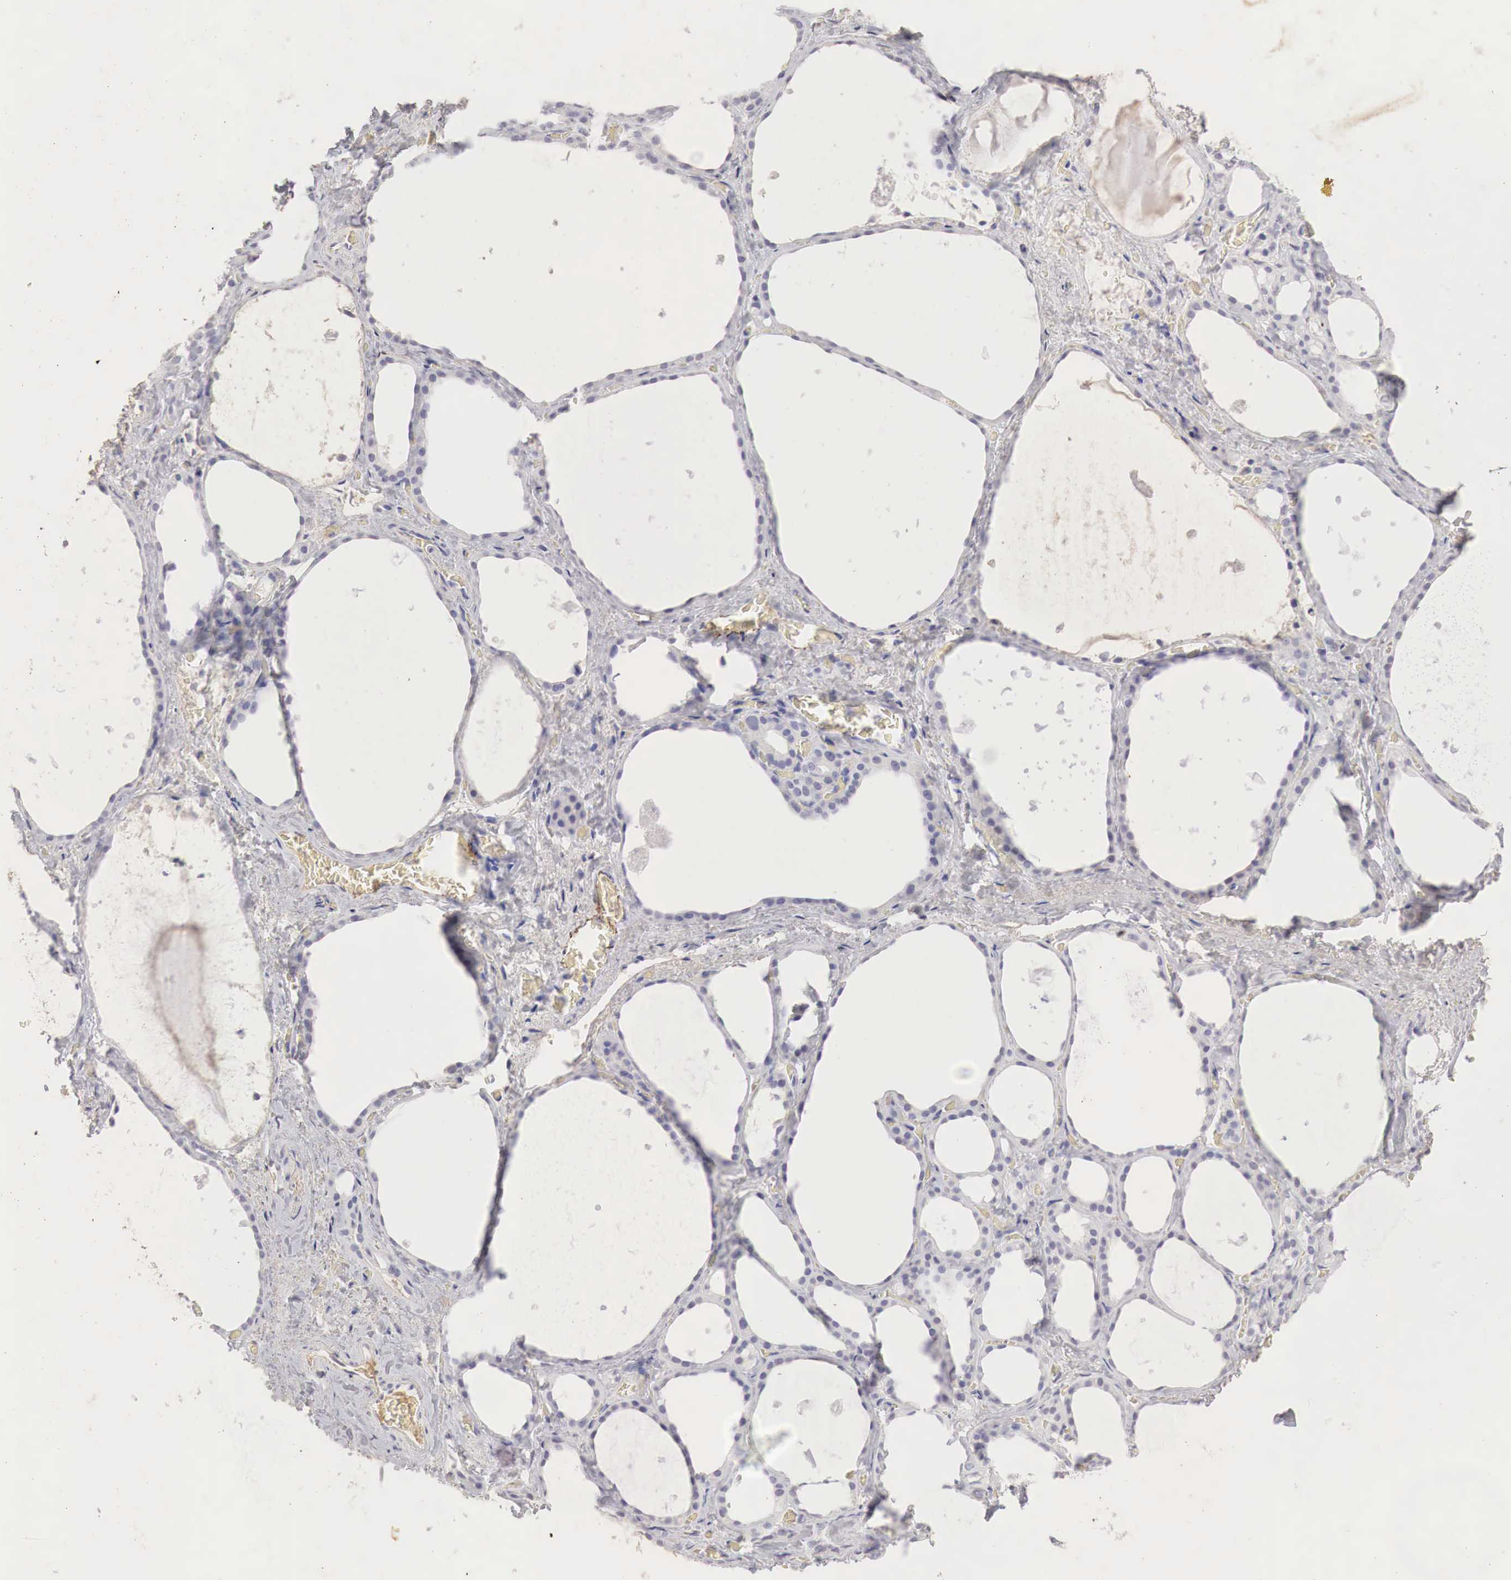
{"staining": {"intensity": "negative", "quantity": "none", "location": "none"}, "tissue": "thyroid gland", "cell_type": "Glandular cells", "image_type": "normal", "snomed": [{"axis": "morphology", "description": "Normal tissue, NOS"}, {"axis": "topography", "description": "Thyroid gland"}], "caption": "Thyroid gland stained for a protein using immunohistochemistry reveals no positivity glandular cells.", "gene": "OTC", "patient": {"sex": "male", "age": 76}}